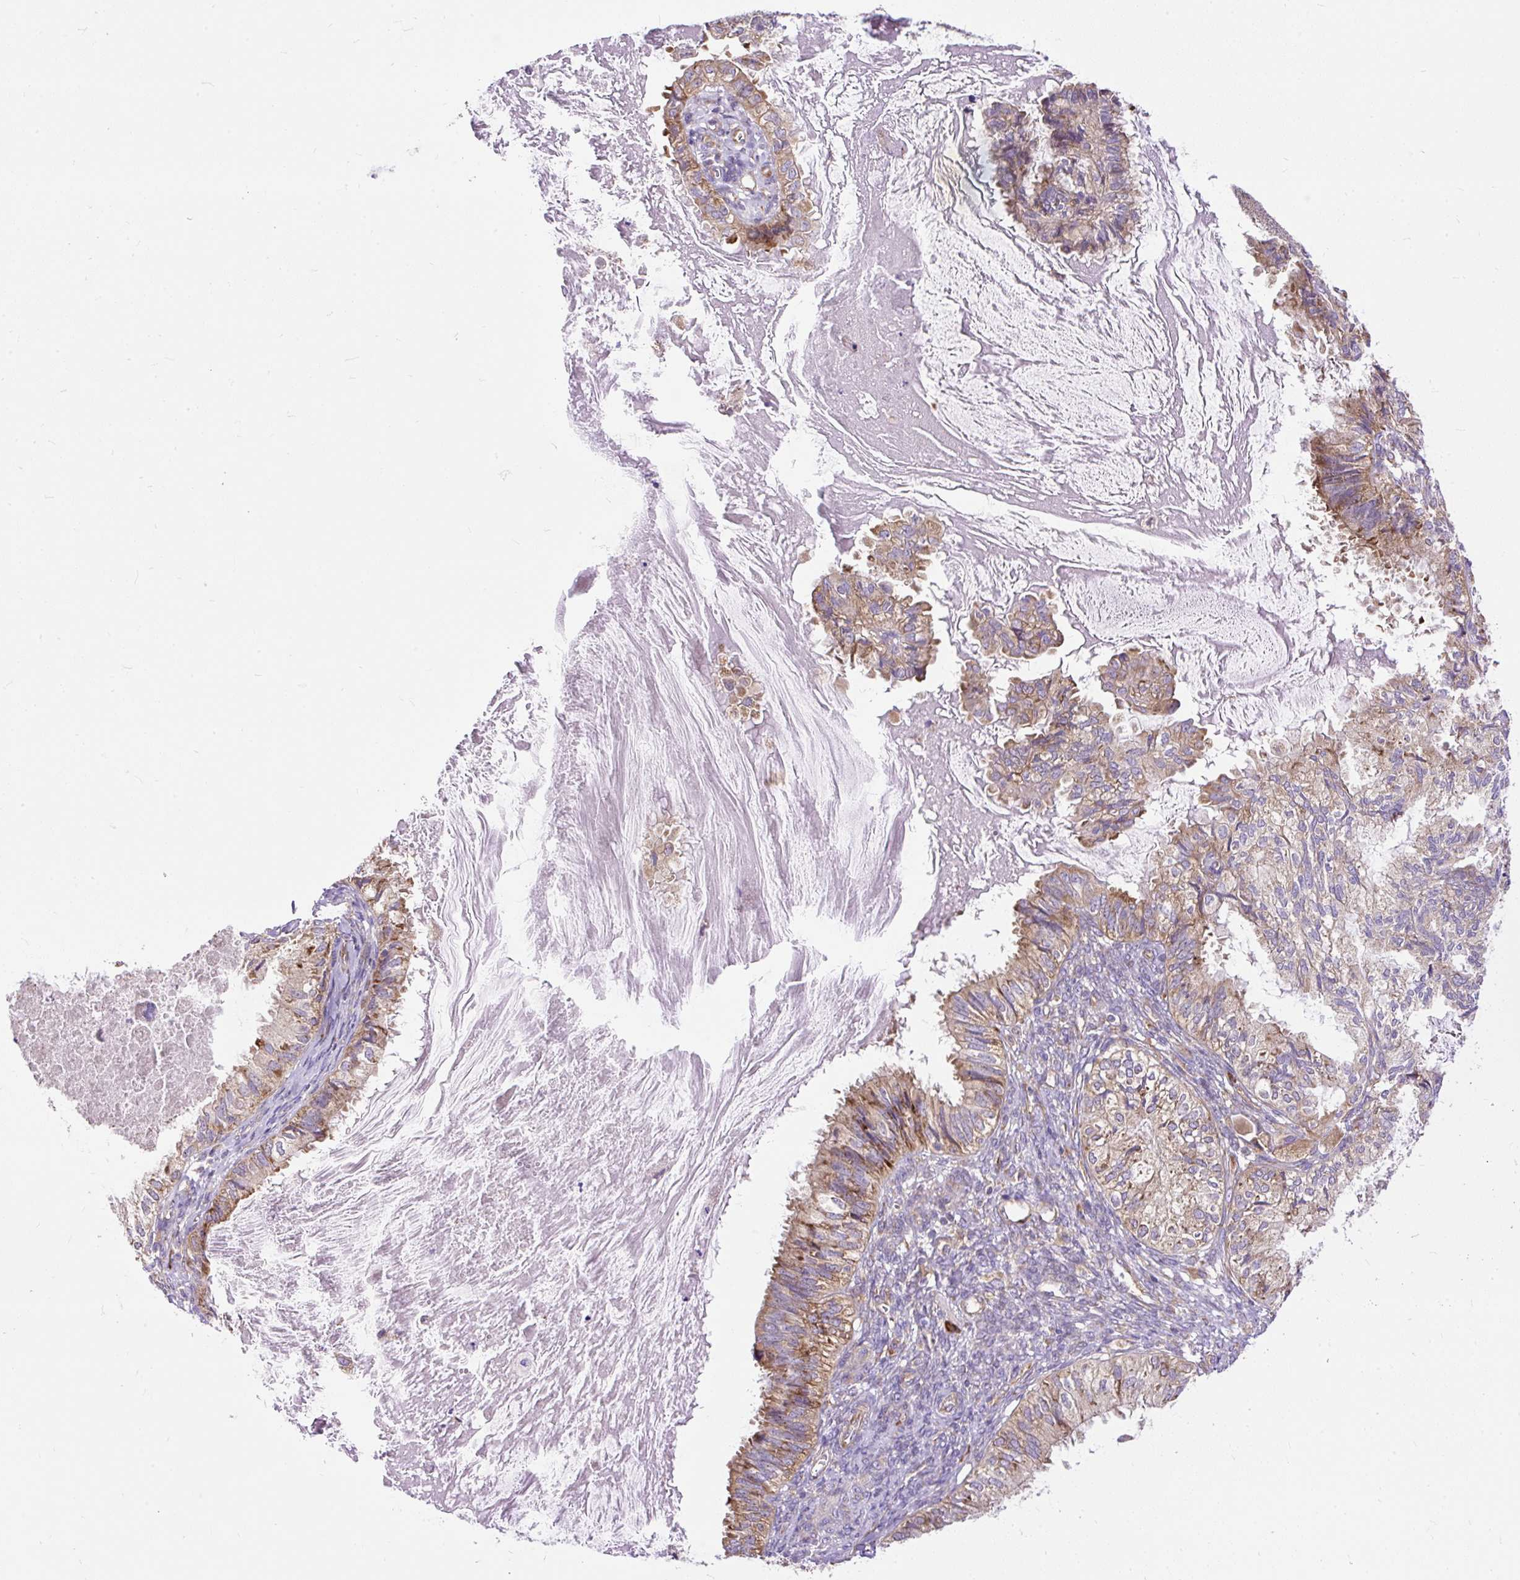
{"staining": {"intensity": "moderate", "quantity": "25%-75%", "location": "cytoplasmic/membranous"}, "tissue": "cervical cancer", "cell_type": "Tumor cells", "image_type": "cancer", "snomed": [{"axis": "morphology", "description": "Normal tissue, NOS"}, {"axis": "morphology", "description": "Adenocarcinoma, NOS"}, {"axis": "topography", "description": "Cervix"}, {"axis": "topography", "description": "Endometrium"}], "caption": "Tumor cells exhibit medium levels of moderate cytoplasmic/membranous positivity in about 25%-75% of cells in human cervical cancer (adenocarcinoma).", "gene": "RPS5", "patient": {"sex": "female", "age": 86}}